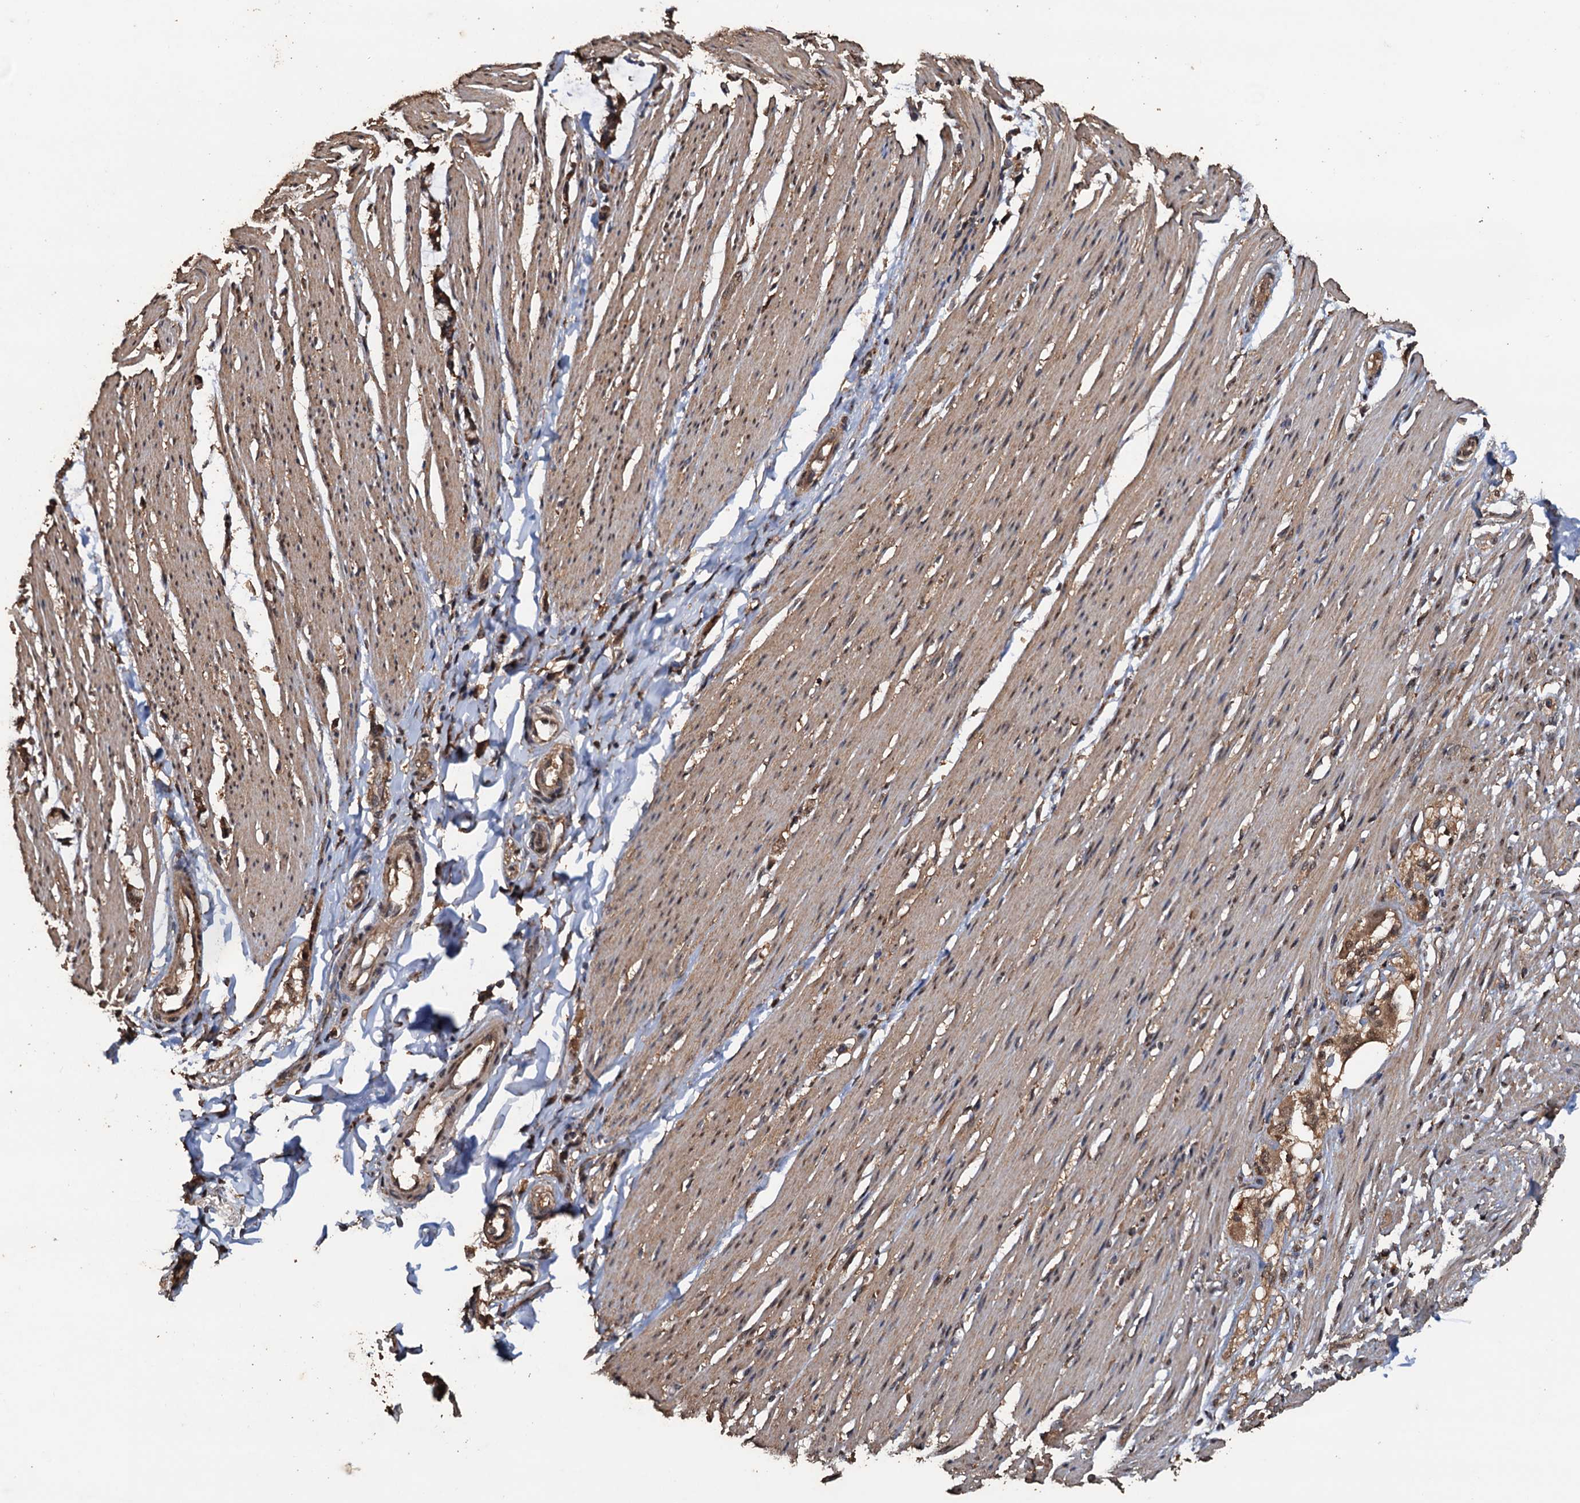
{"staining": {"intensity": "weak", "quantity": ">75%", "location": "cytoplasmic/membranous"}, "tissue": "smooth muscle", "cell_type": "Smooth muscle cells", "image_type": "normal", "snomed": [{"axis": "morphology", "description": "Normal tissue, NOS"}, {"axis": "morphology", "description": "Adenocarcinoma, NOS"}, {"axis": "topography", "description": "Colon"}, {"axis": "topography", "description": "Peripheral nerve tissue"}], "caption": "Weak cytoplasmic/membranous protein staining is appreciated in approximately >75% of smooth muscle cells in smooth muscle.", "gene": "PSMD9", "patient": {"sex": "male", "age": 14}}